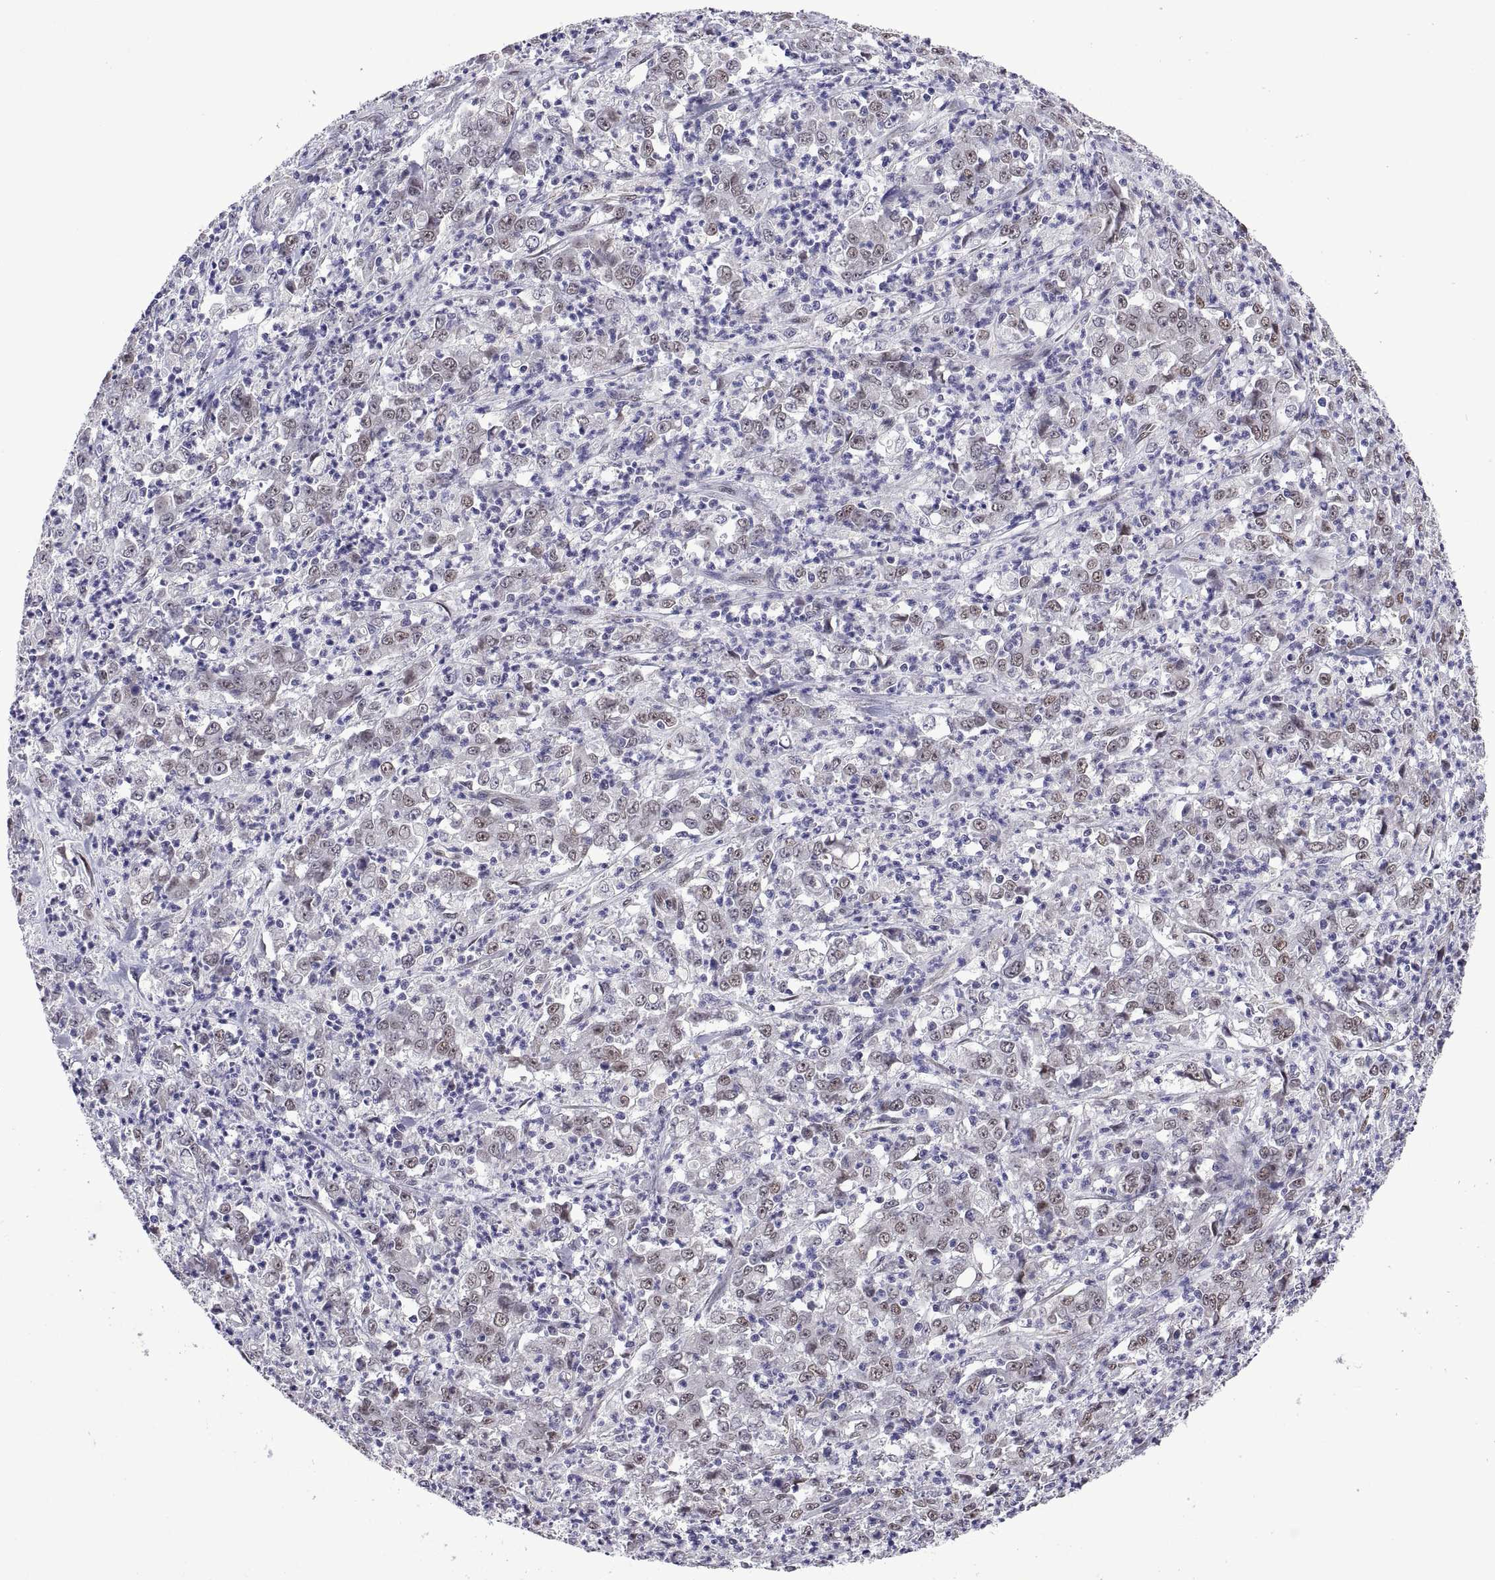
{"staining": {"intensity": "weak", "quantity": ">75%", "location": "nuclear"}, "tissue": "stomach cancer", "cell_type": "Tumor cells", "image_type": "cancer", "snomed": [{"axis": "morphology", "description": "Adenocarcinoma, NOS"}, {"axis": "topography", "description": "Stomach, lower"}], "caption": "Stomach cancer stained with IHC displays weak nuclear staining in approximately >75% of tumor cells. The staining was performed using DAB to visualize the protein expression in brown, while the nuclei were stained in blue with hematoxylin (Magnification: 20x).", "gene": "NR4A1", "patient": {"sex": "female", "age": 71}}